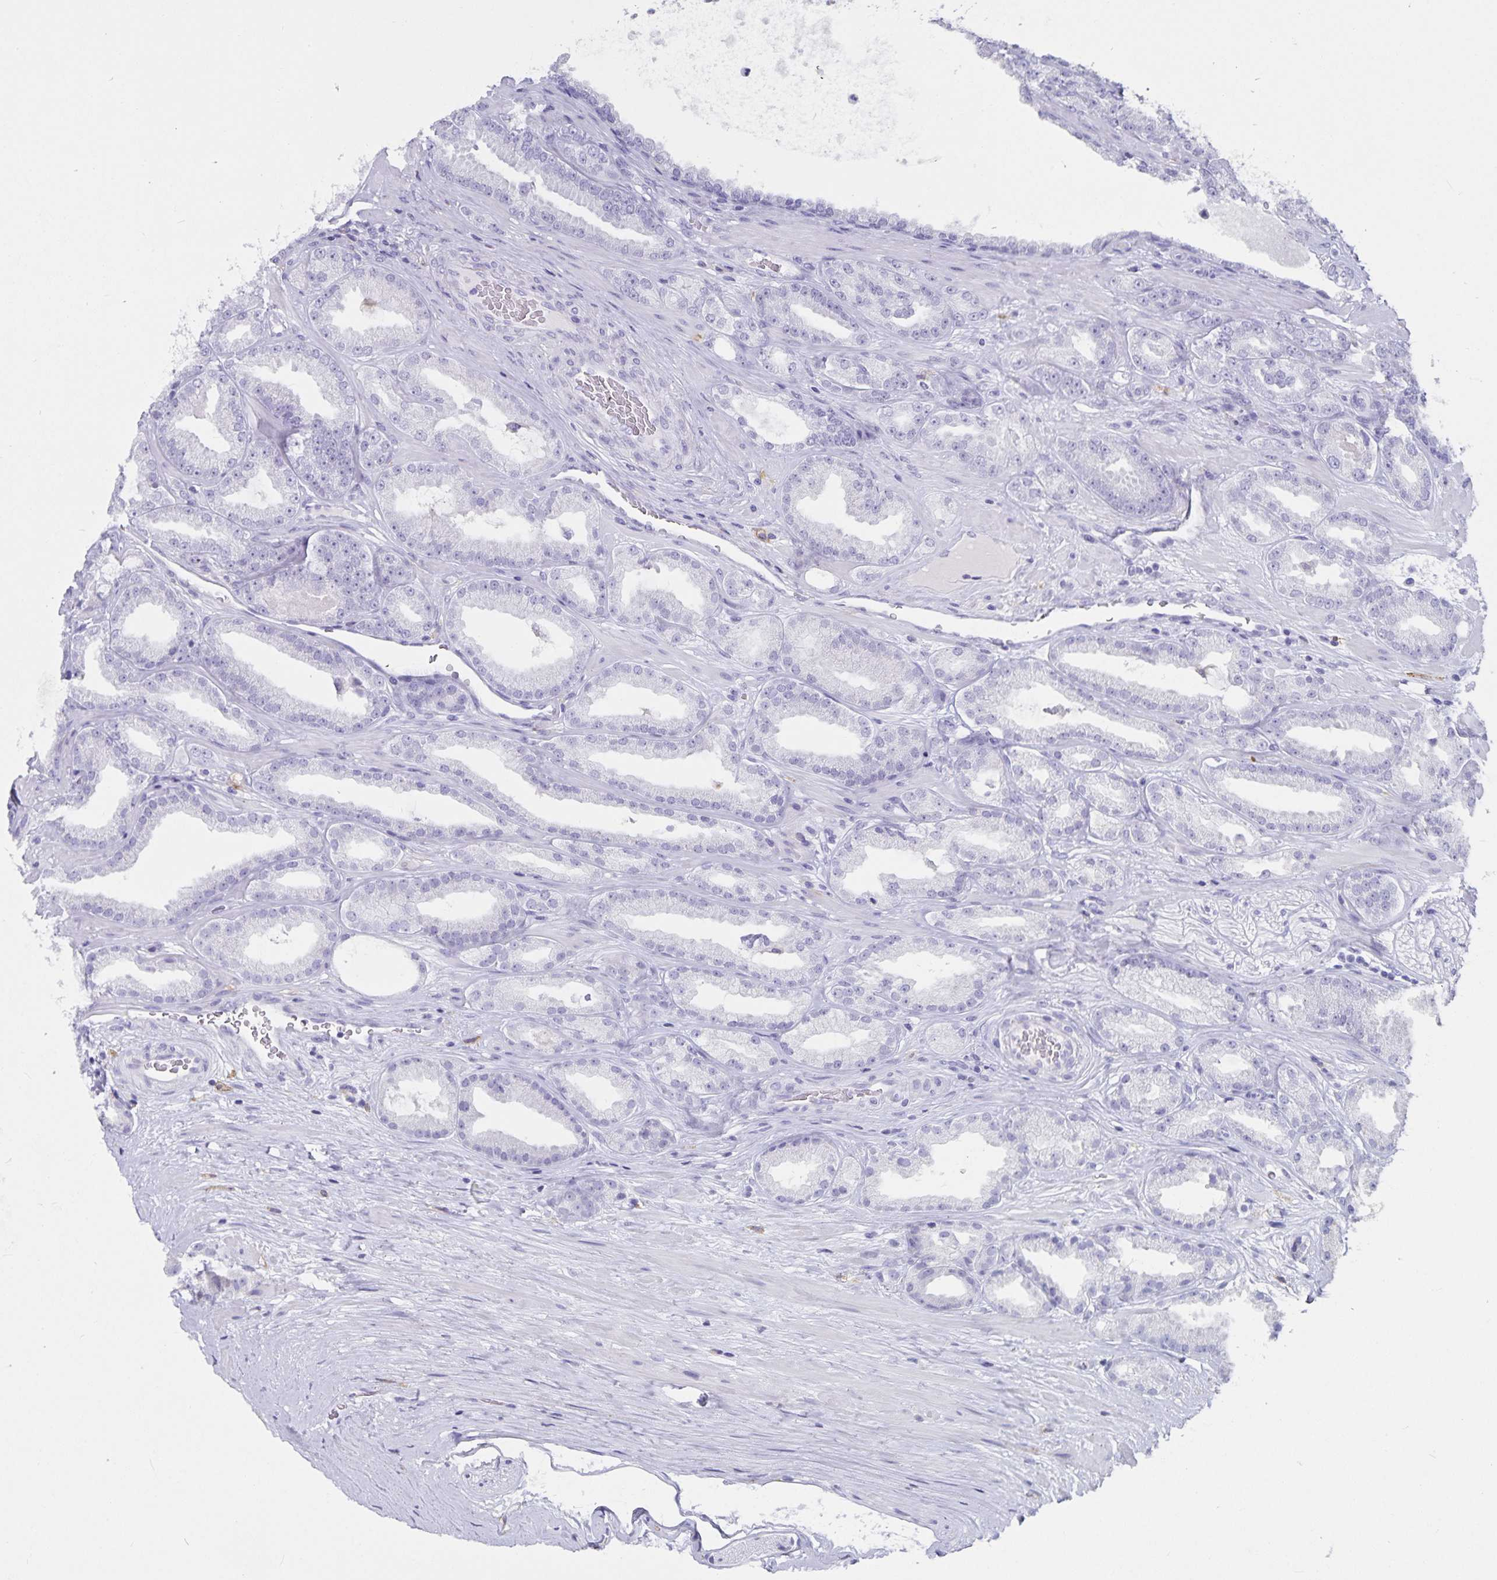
{"staining": {"intensity": "negative", "quantity": "none", "location": "none"}, "tissue": "prostate cancer", "cell_type": "Tumor cells", "image_type": "cancer", "snomed": [{"axis": "morphology", "description": "Adenocarcinoma, Low grade"}, {"axis": "topography", "description": "Prostate"}], "caption": "Human prostate cancer stained for a protein using immunohistochemistry (IHC) exhibits no expression in tumor cells.", "gene": "PLAC1", "patient": {"sex": "male", "age": 61}}